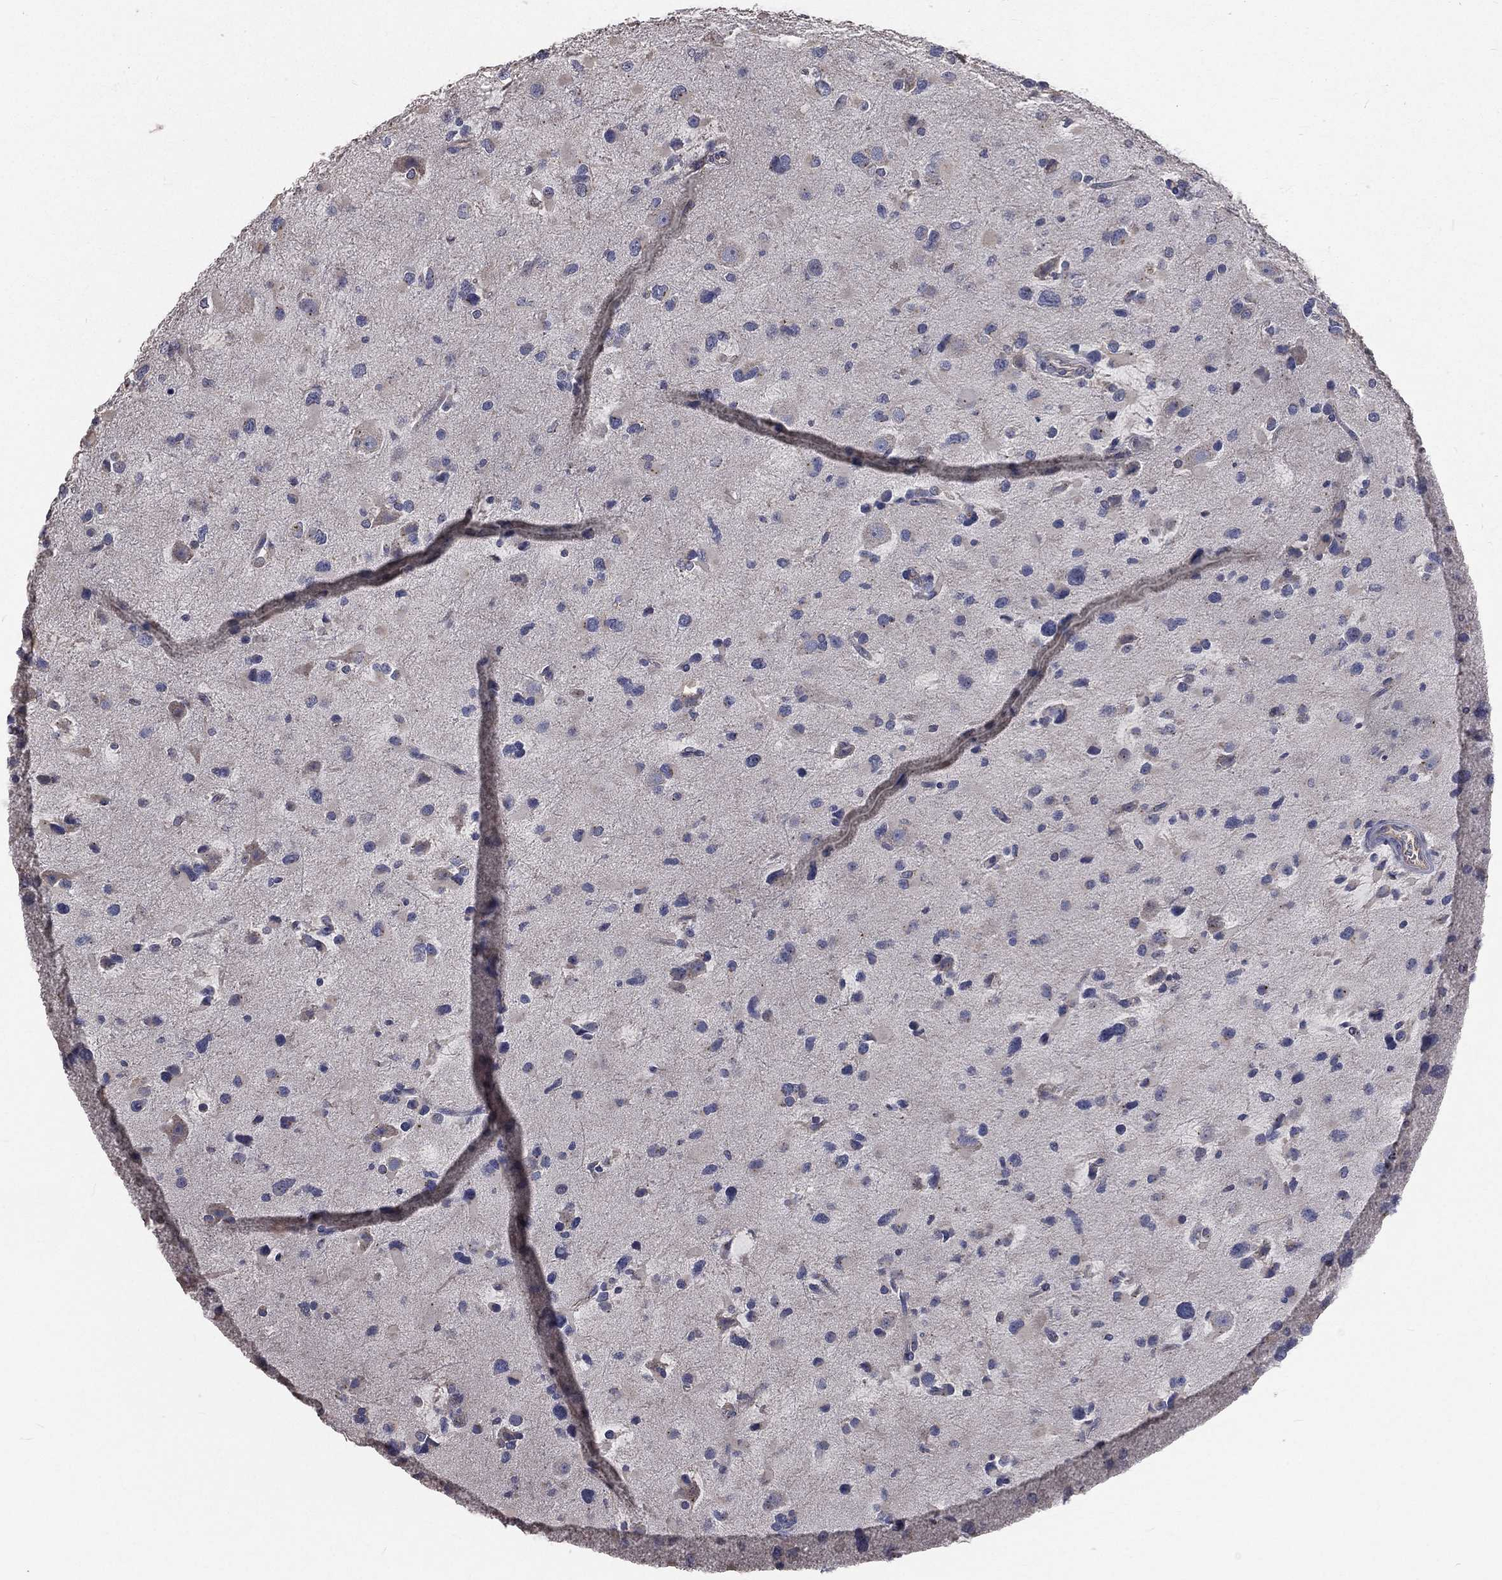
{"staining": {"intensity": "negative", "quantity": "none", "location": "none"}, "tissue": "glioma", "cell_type": "Tumor cells", "image_type": "cancer", "snomed": [{"axis": "morphology", "description": "Glioma, malignant, Low grade"}, {"axis": "topography", "description": "Brain"}], "caption": "Tumor cells show no significant staining in glioma. (DAB immunohistochemistry visualized using brightfield microscopy, high magnification).", "gene": "CROCC", "patient": {"sex": "female", "age": 32}}